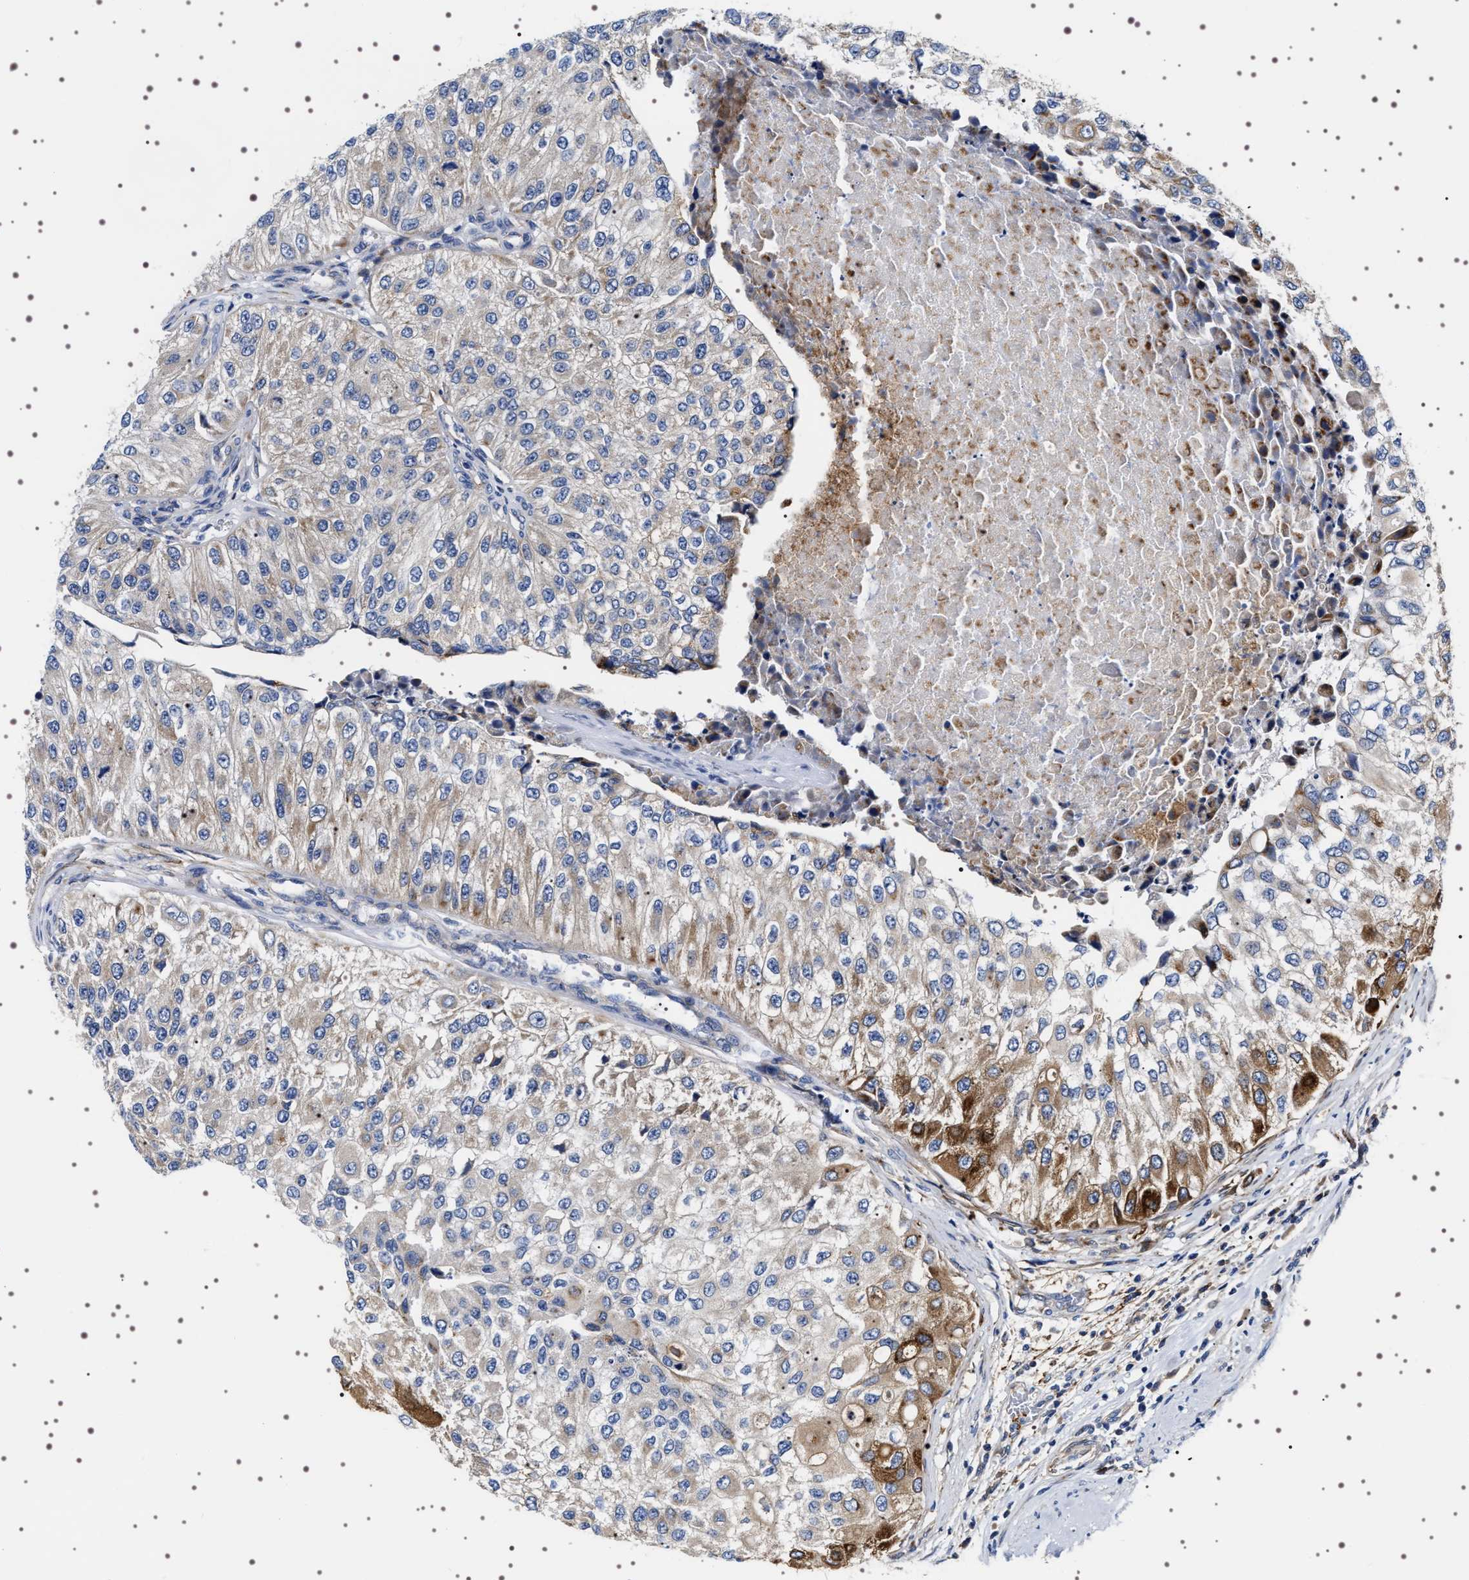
{"staining": {"intensity": "moderate", "quantity": "<25%", "location": "cytoplasmic/membranous"}, "tissue": "urothelial cancer", "cell_type": "Tumor cells", "image_type": "cancer", "snomed": [{"axis": "morphology", "description": "Urothelial carcinoma, High grade"}, {"axis": "topography", "description": "Kidney"}, {"axis": "topography", "description": "Urinary bladder"}], "caption": "Approximately <25% of tumor cells in human high-grade urothelial carcinoma display moderate cytoplasmic/membranous protein positivity as visualized by brown immunohistochemical staining.", "gene": "SQLE", "patient": {"sex": "male", "age": 77}}